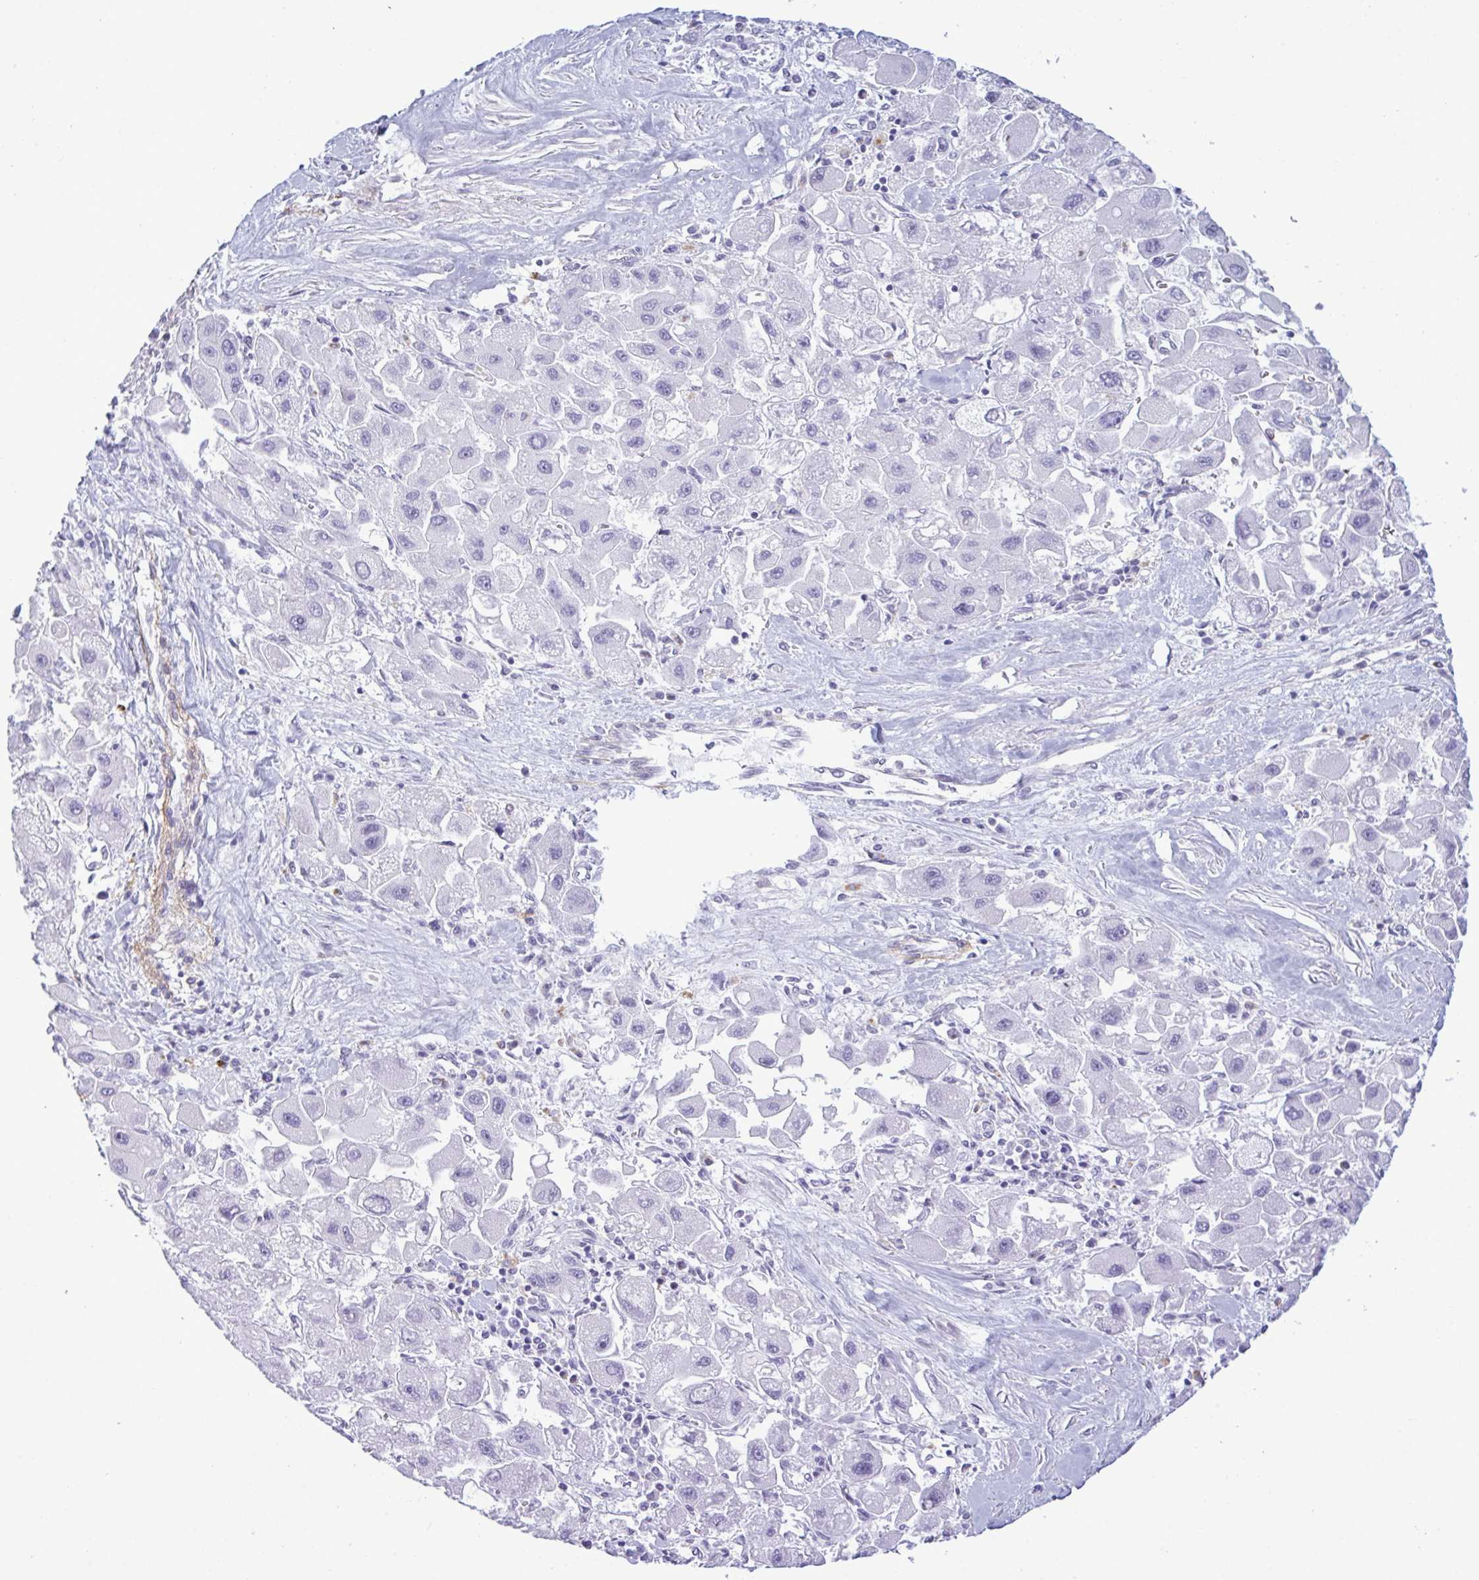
{"staining": {"intensity": "negative", "quantity": "none", "location": "none"}, "tissue": "liver cancer", "cell_type": "Tumor cells", "image_type": "cancer", "snomed": [{"axis": "morphology", "description": "Carcinoma, Hepatocellular, NOS"}, {"axis": "topography", "description": "Liver"}], "caption": "An immunohistochemistry (IHC) image of liver cancer (hepatocellular carcinoma) is shown. There is no staining in tumor cells of liver cancer (hepatocellular carcinoma).", "gene": "ELN", "patient": {"sex": "male", "age": 24}}